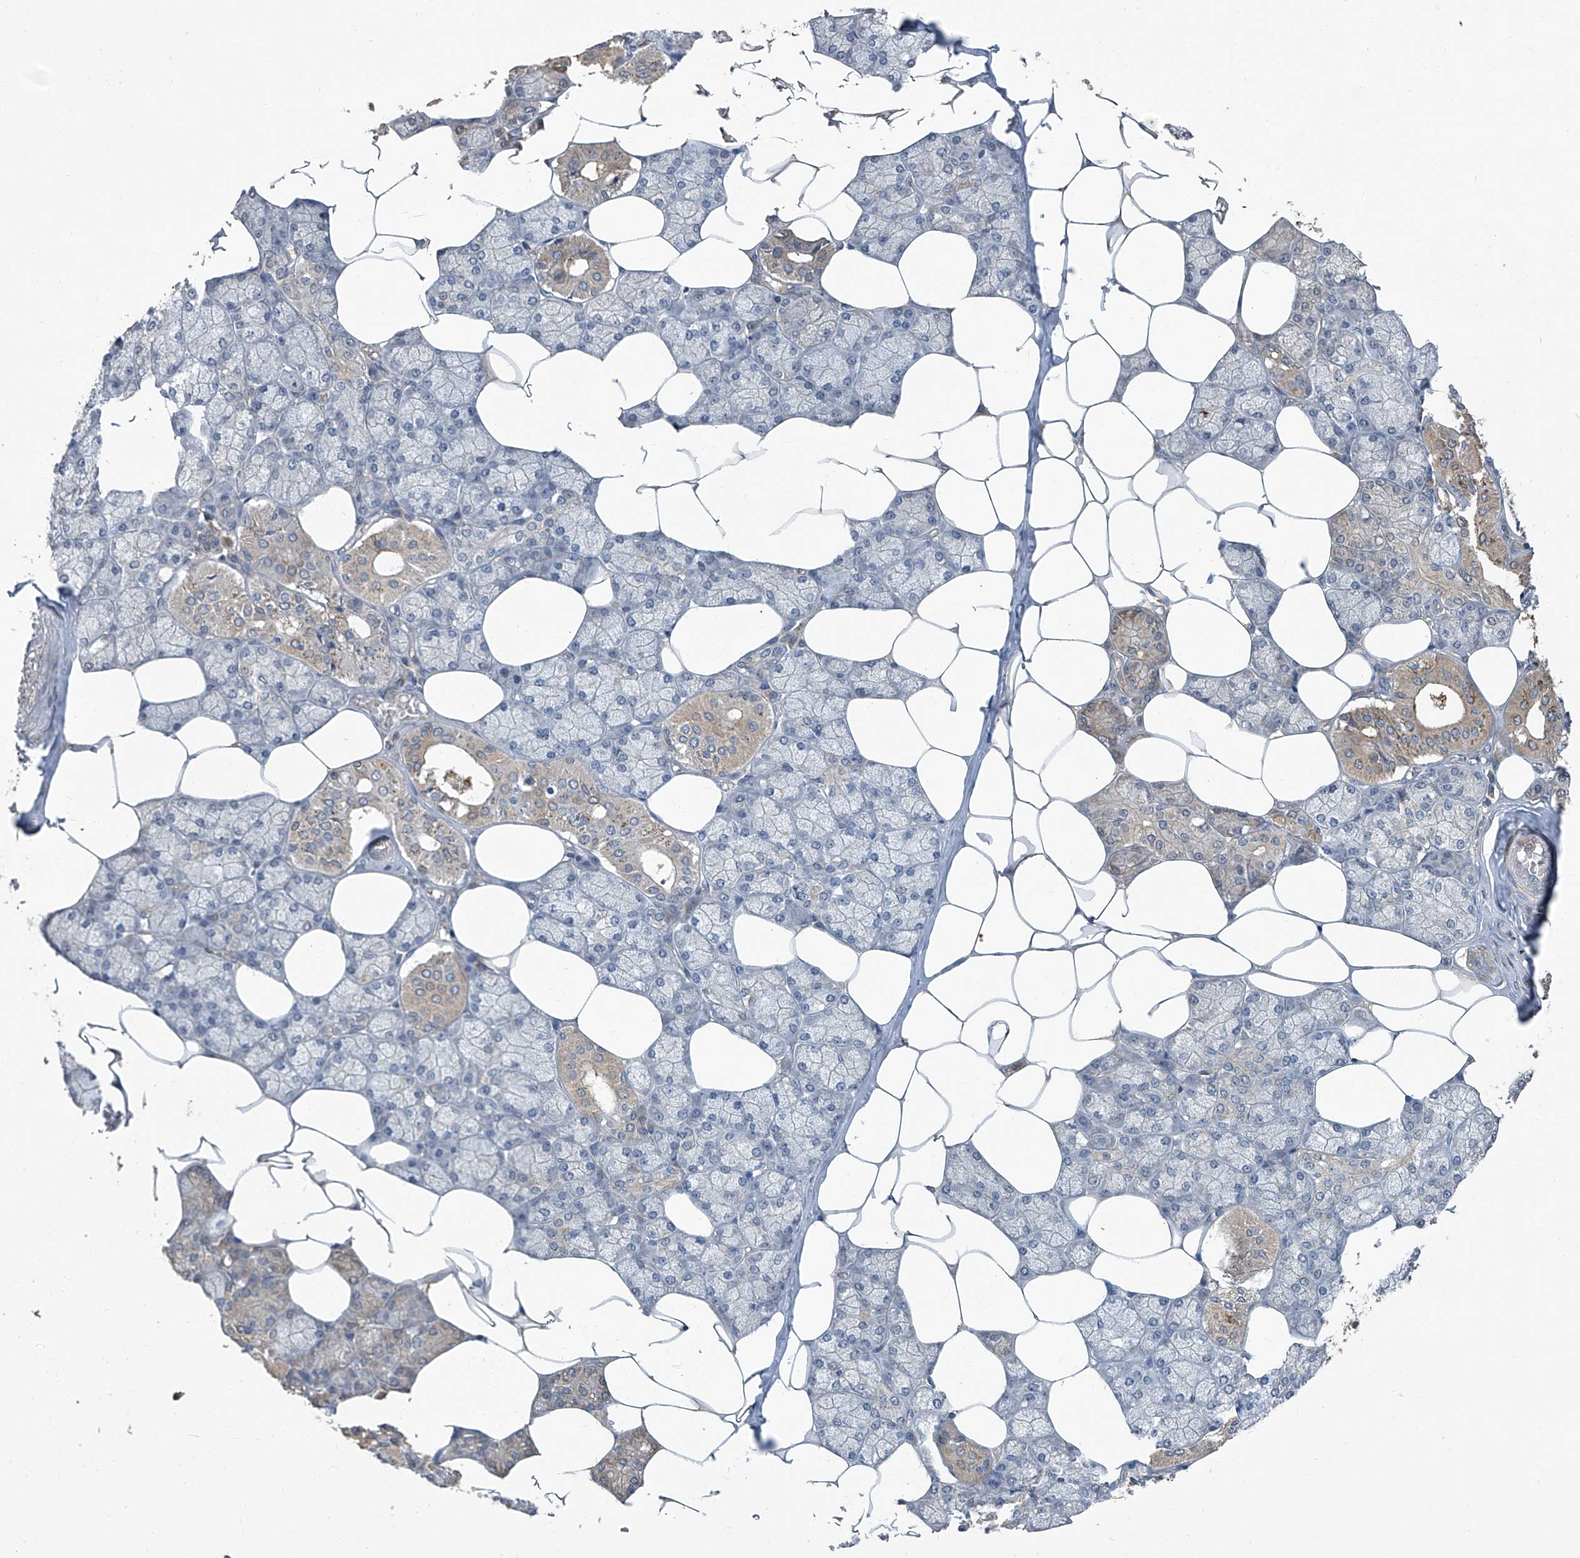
{"staining": {"intensity": "moderate", "quantity": "25%-75%", "location": "cytoplasmic/membranous"}, "tissue": "salivary gland", "cell_type": "Glandular cells", "image_type": "normal", "snomed": [{"axis": "morphology", "description": "Normal tissue, NOS"}, {"axis": "topography", "description": "Salivary gland"}], "caption": "Protein analysis of unremarkable salivary gland demonstrates moderate cytoplasmic/membranous expression in about 25%-75% of glandular cells. (Brightfield microscopy of DAB IHC at high magnification).", "gene": "ANKRD34A", "patient": {"sex": "male", "age": 62}}